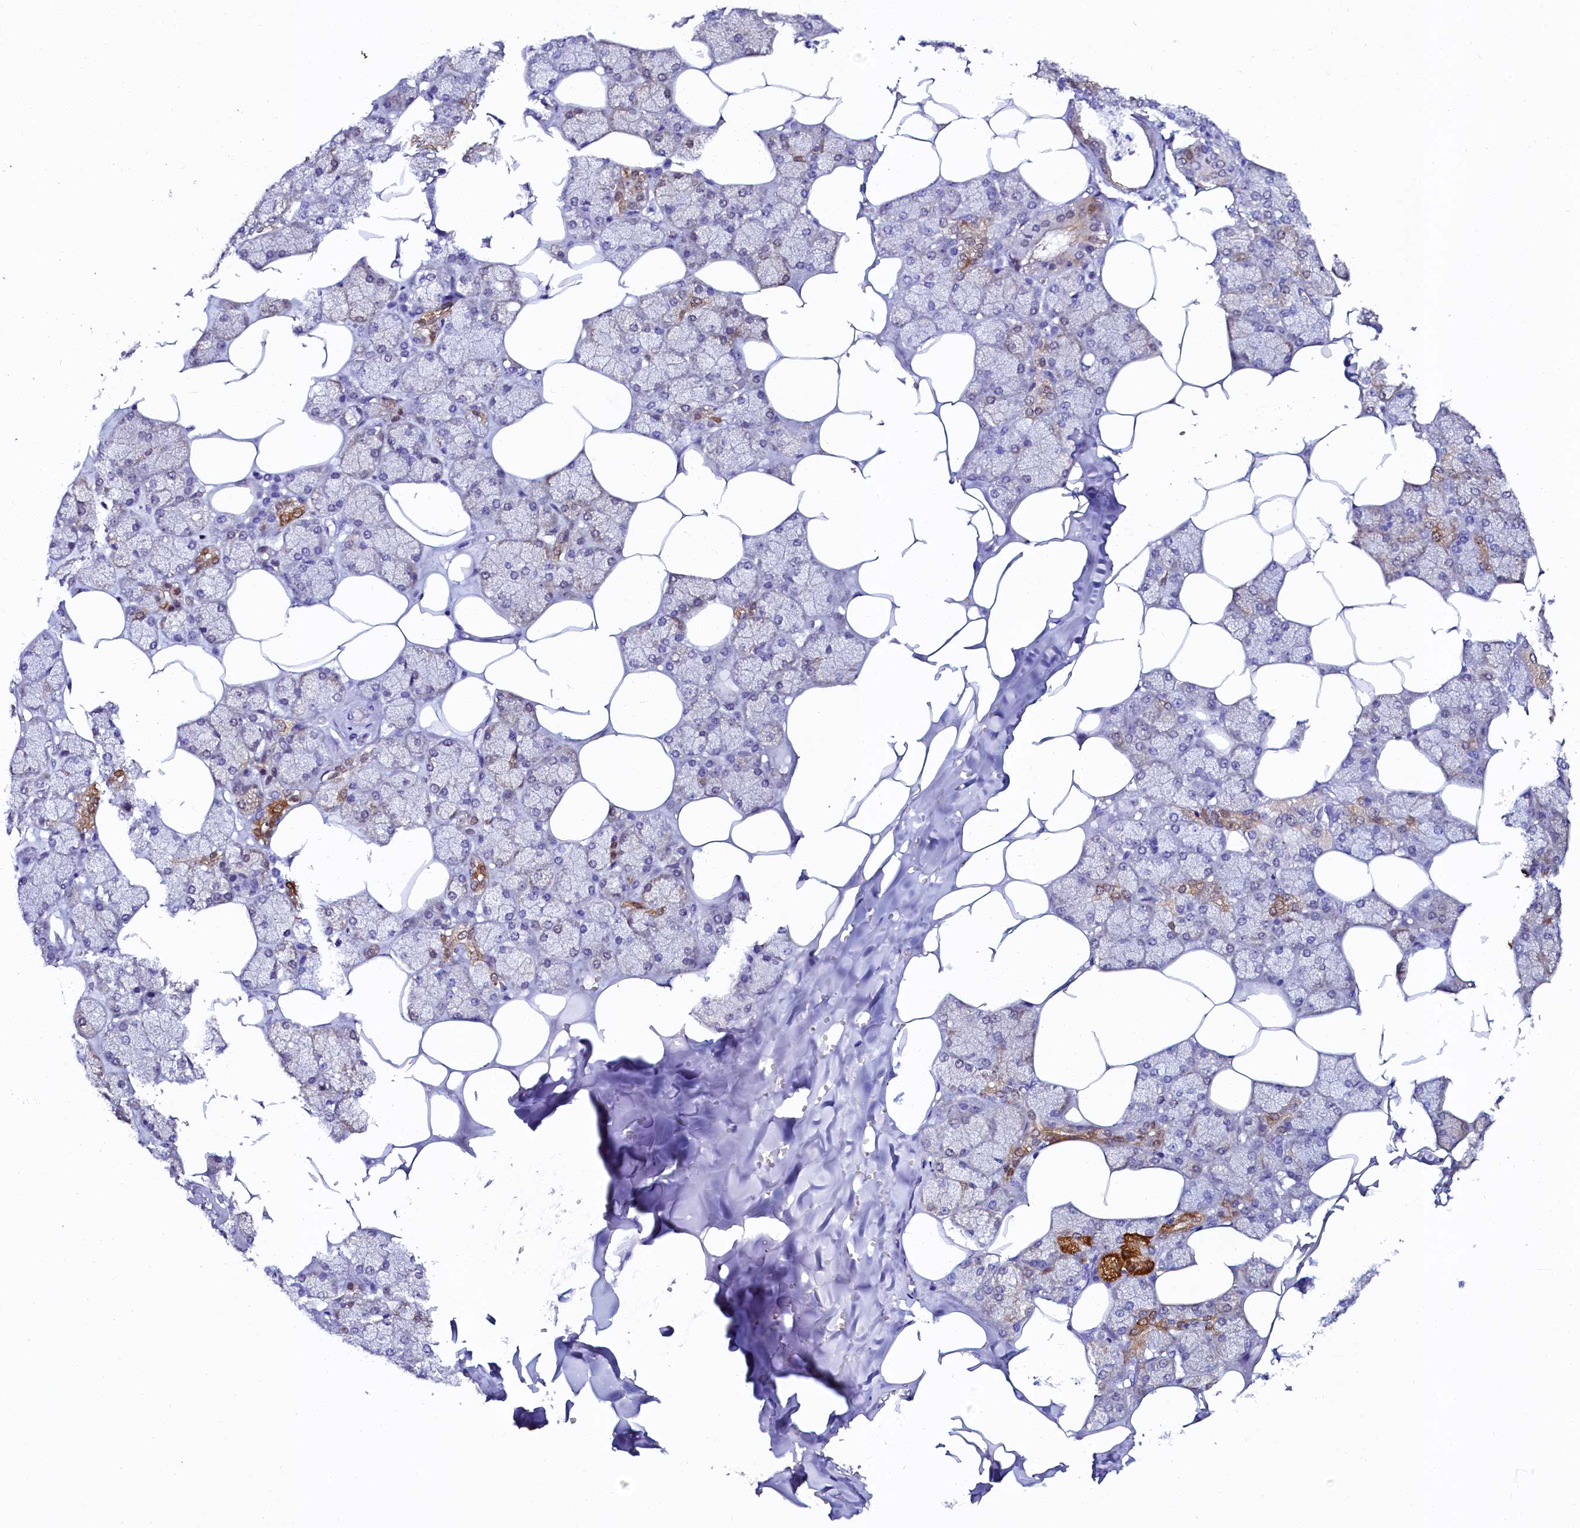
{"staining": {"intensity": "moderate", "quantity": "<25%", "location": "cytoplasmic/membranous"}, "tissue": "salivary gland", "cell_type": "Glandular cells", "image_type": "normal", "snomed": [{"axis": "morphology", "description": "Normal tissue, NOS"}, {"axis": "topography", "description": "Salivary gland"}], "caption": "Immunohistochemistry histopathology image of benign salivary gland: human salivary gland stained using immunohistochemistry demonstrates low levels of moderate protein expression localized specifically in the cytoplasmic/membranous of glandular cells, appearing as a cytoplasmic/membranous brown color.", "gene": "SORD", "patient": {"sex": "male", "age": 62}}